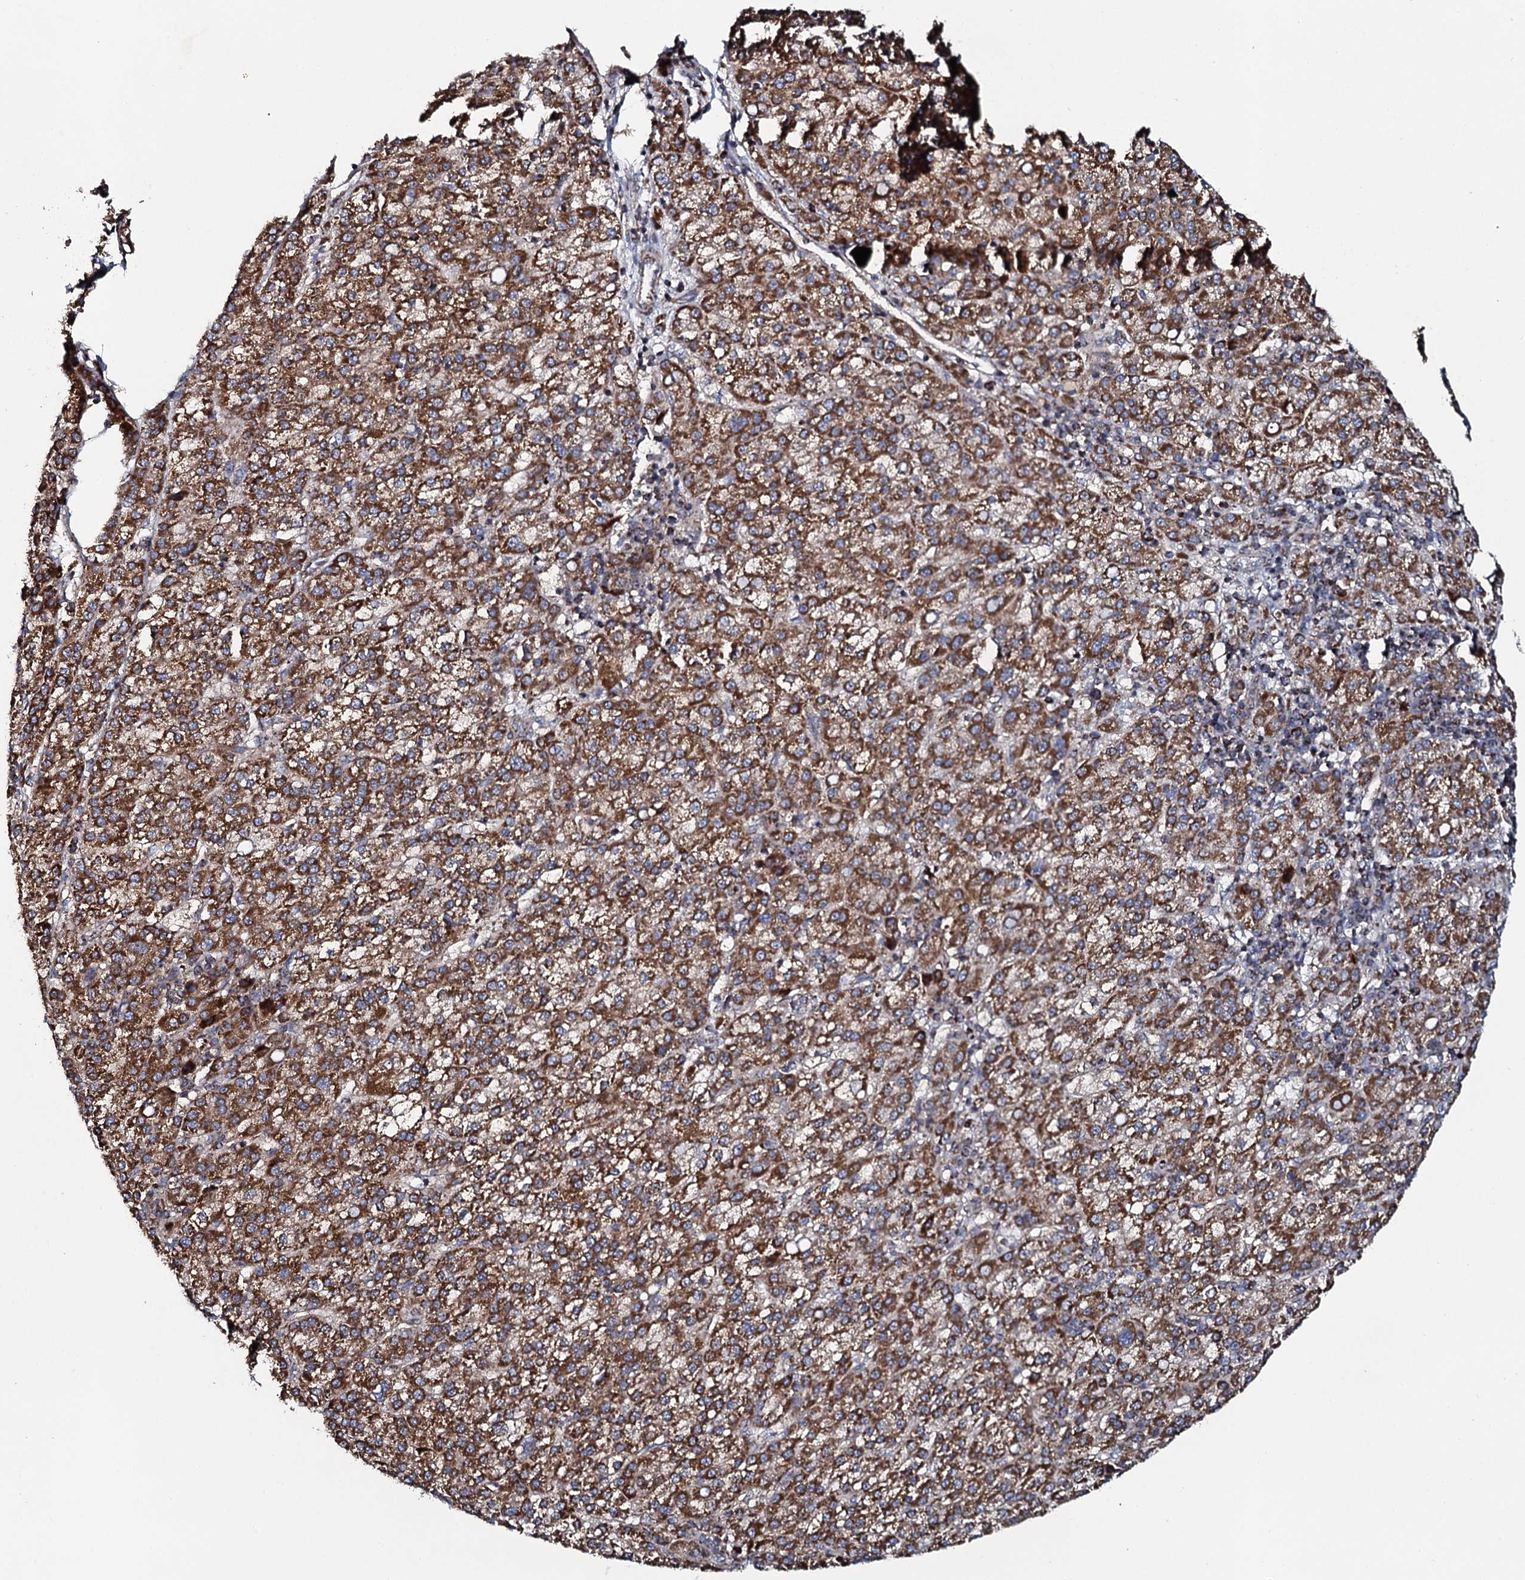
{"staining": {"intensity": "strong", "quantity": ">75%", "location": "cytoplasmic/membranous"}, "tissue": "liver cancer", "cell_type": "Tumor cells", "image_type": "cancer", "snomed": [{"axis": "morphology", "description": "Carcinoma, Hepatocellular, NOS"}, {"axis": "topography", "description": "Liver"}], "caption": "A brown stain shows strong cytoplasmic/membranous positivity of a protein in human liver cancer (hepatocellular carcinoma) tumor cells.", "gene": "EVC2", "patient": {"sex": "female", "age": 58}}